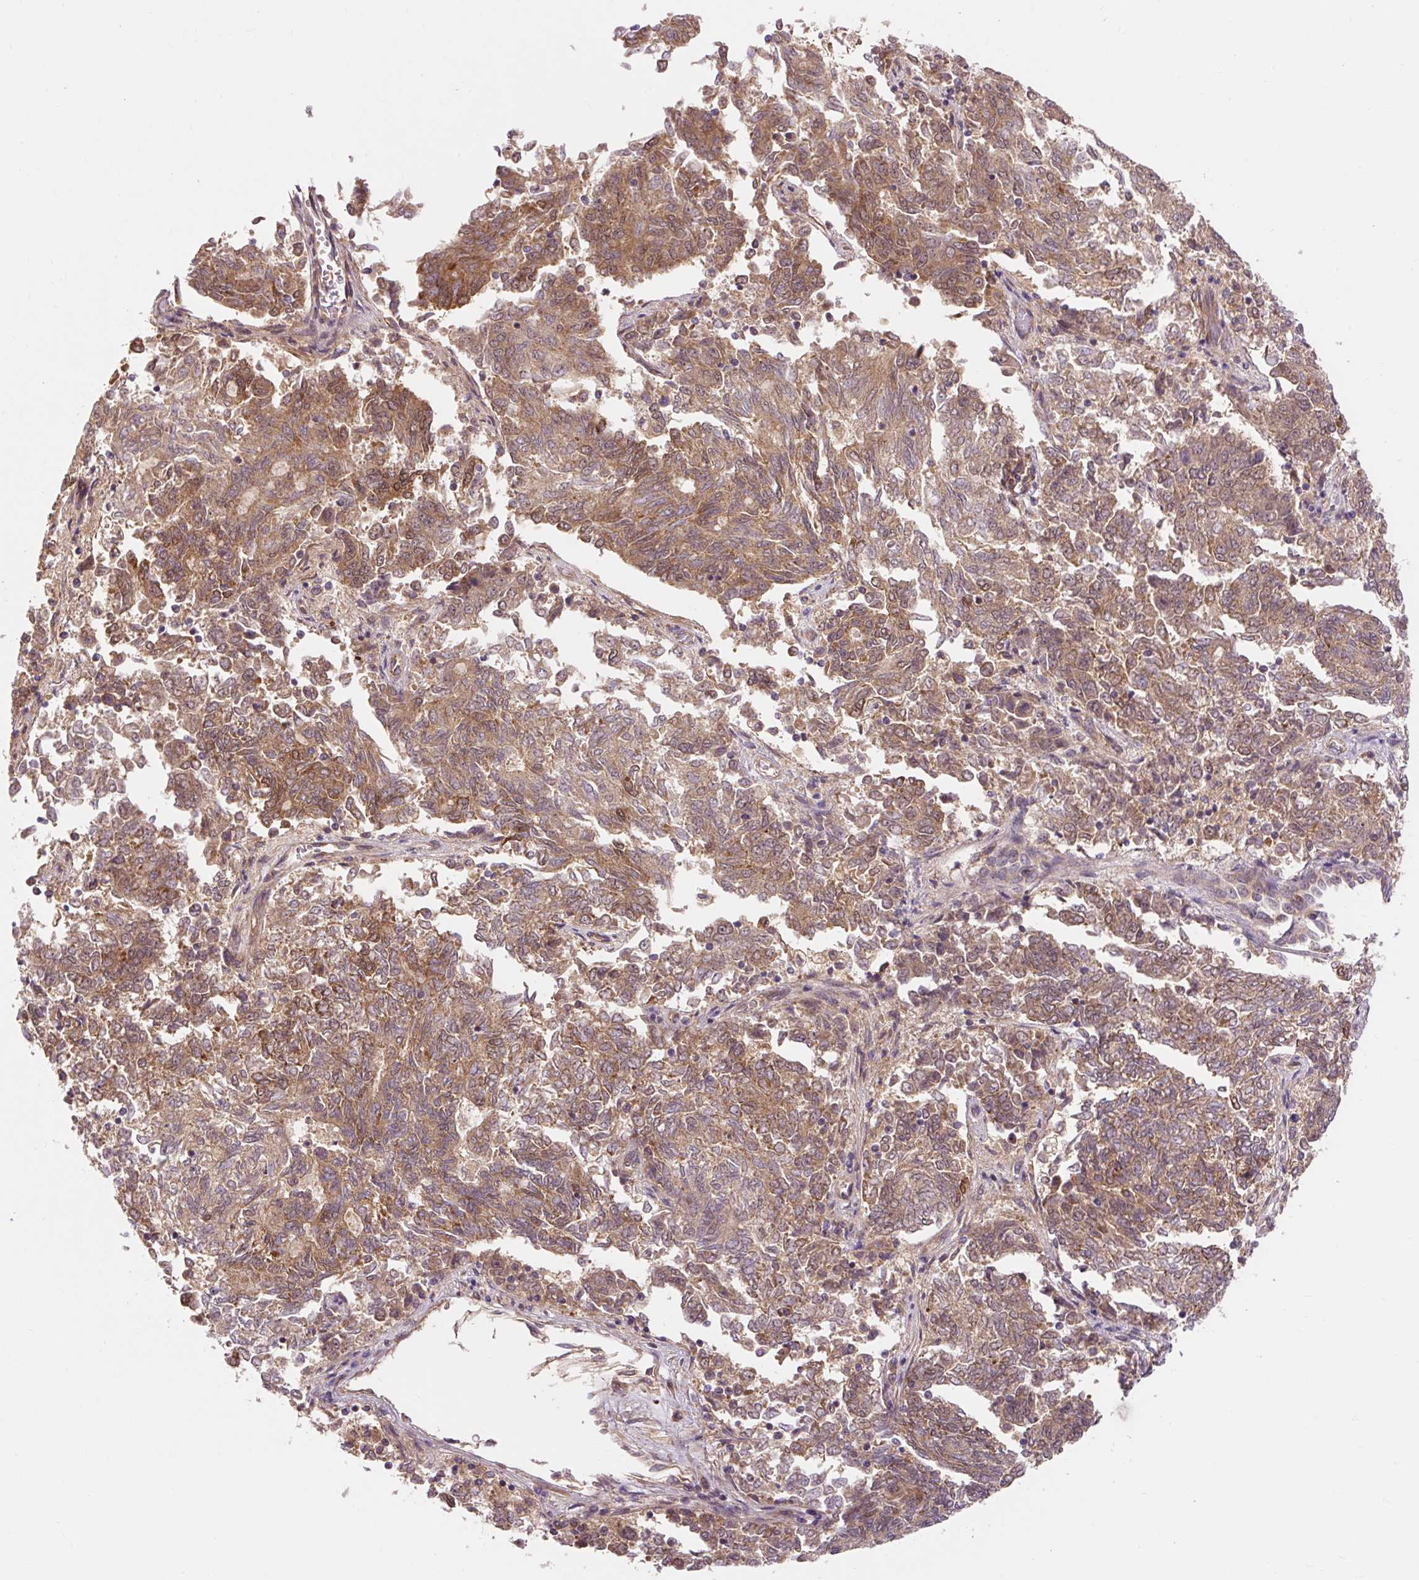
{"staining": {"intensity": "moderate", "quantity": ">75%", "location": "cytoplasmic/membranous"}, "tissue": "endometrial cancer", "cell_type": "Tumor cells", "image_type": "cancer", "snomed": [{"axis": "morphology", "description": "Adenocarcinoma, NOS"}, {"axis": "topography", "description": "Endometrium"}], "caption": "An immunohistochemistry (IHC) micrograph of neoplastic tissue is shown. Protein staining in brown highlights moderate cytoplasmic/membranous positivity in endometrial adenocarcinoma within tumor cells.", "gene": "TRIAP1", "patient": {"sex": "female", "age": 80}}